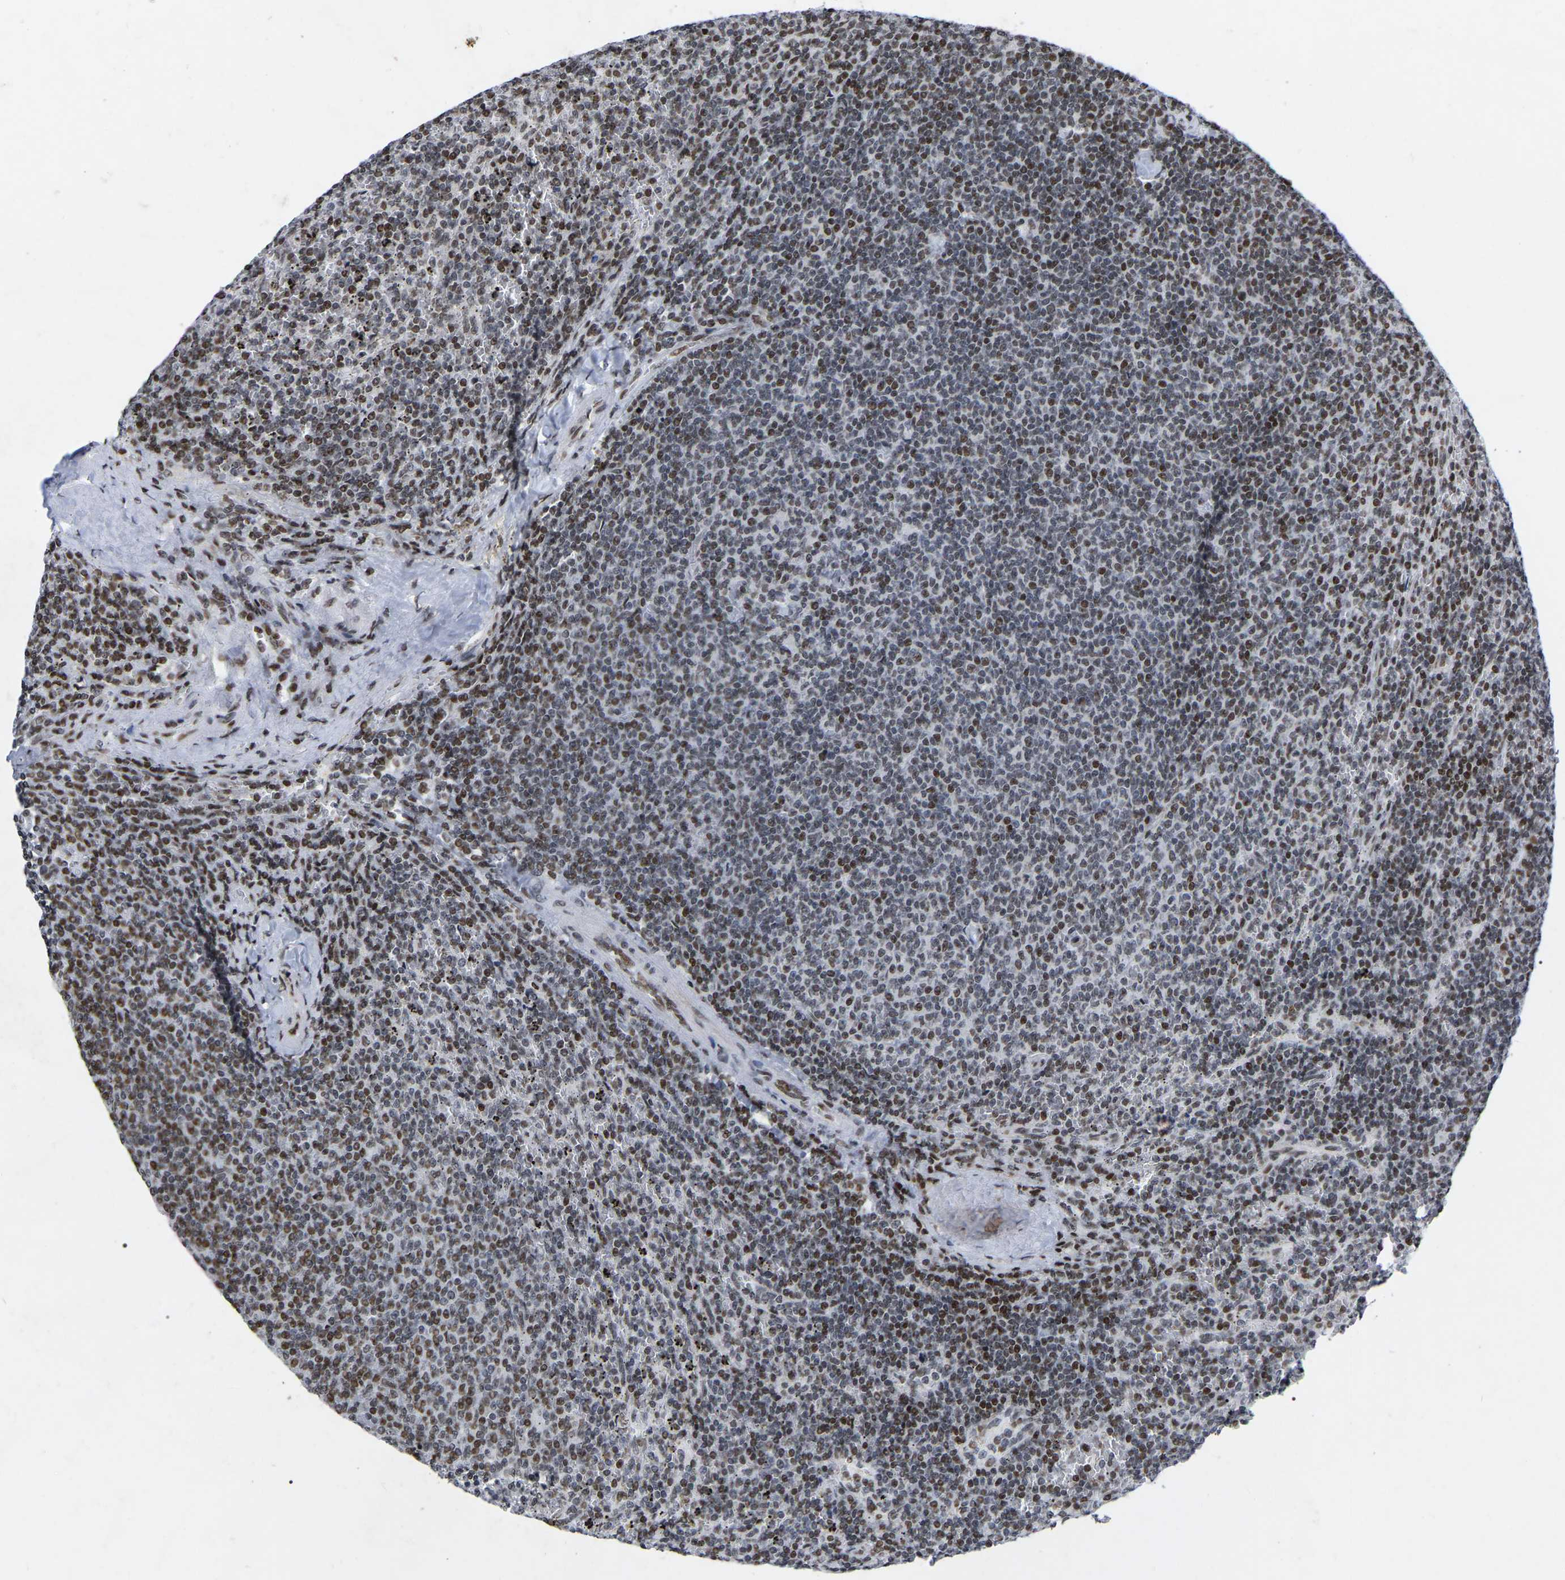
{"staining": {"intensity": "moderate", "quantity": "<25%", "location": "nuclear"}, "tissue": "lymphoma", "cell_type": "Tumor cells", "image_type": "cancer", "snomed": [{"axis": "morphology", "description": "Malignant lymphoma, non-Hodgkin's type, Low grade"}, {"axis": "topography", "description": "Spleen"}], "caption": "Immunohistochemistry image of neoplastic tissue: human lymphoma stained using immunohistochemistry exhibits low levels of moderate protein expression localized specifically in the nuclear of tumor cells, appearing as a nuclear brown color.", "gene": "PRCC", "patient": {"sex": "female", "age": 50}}